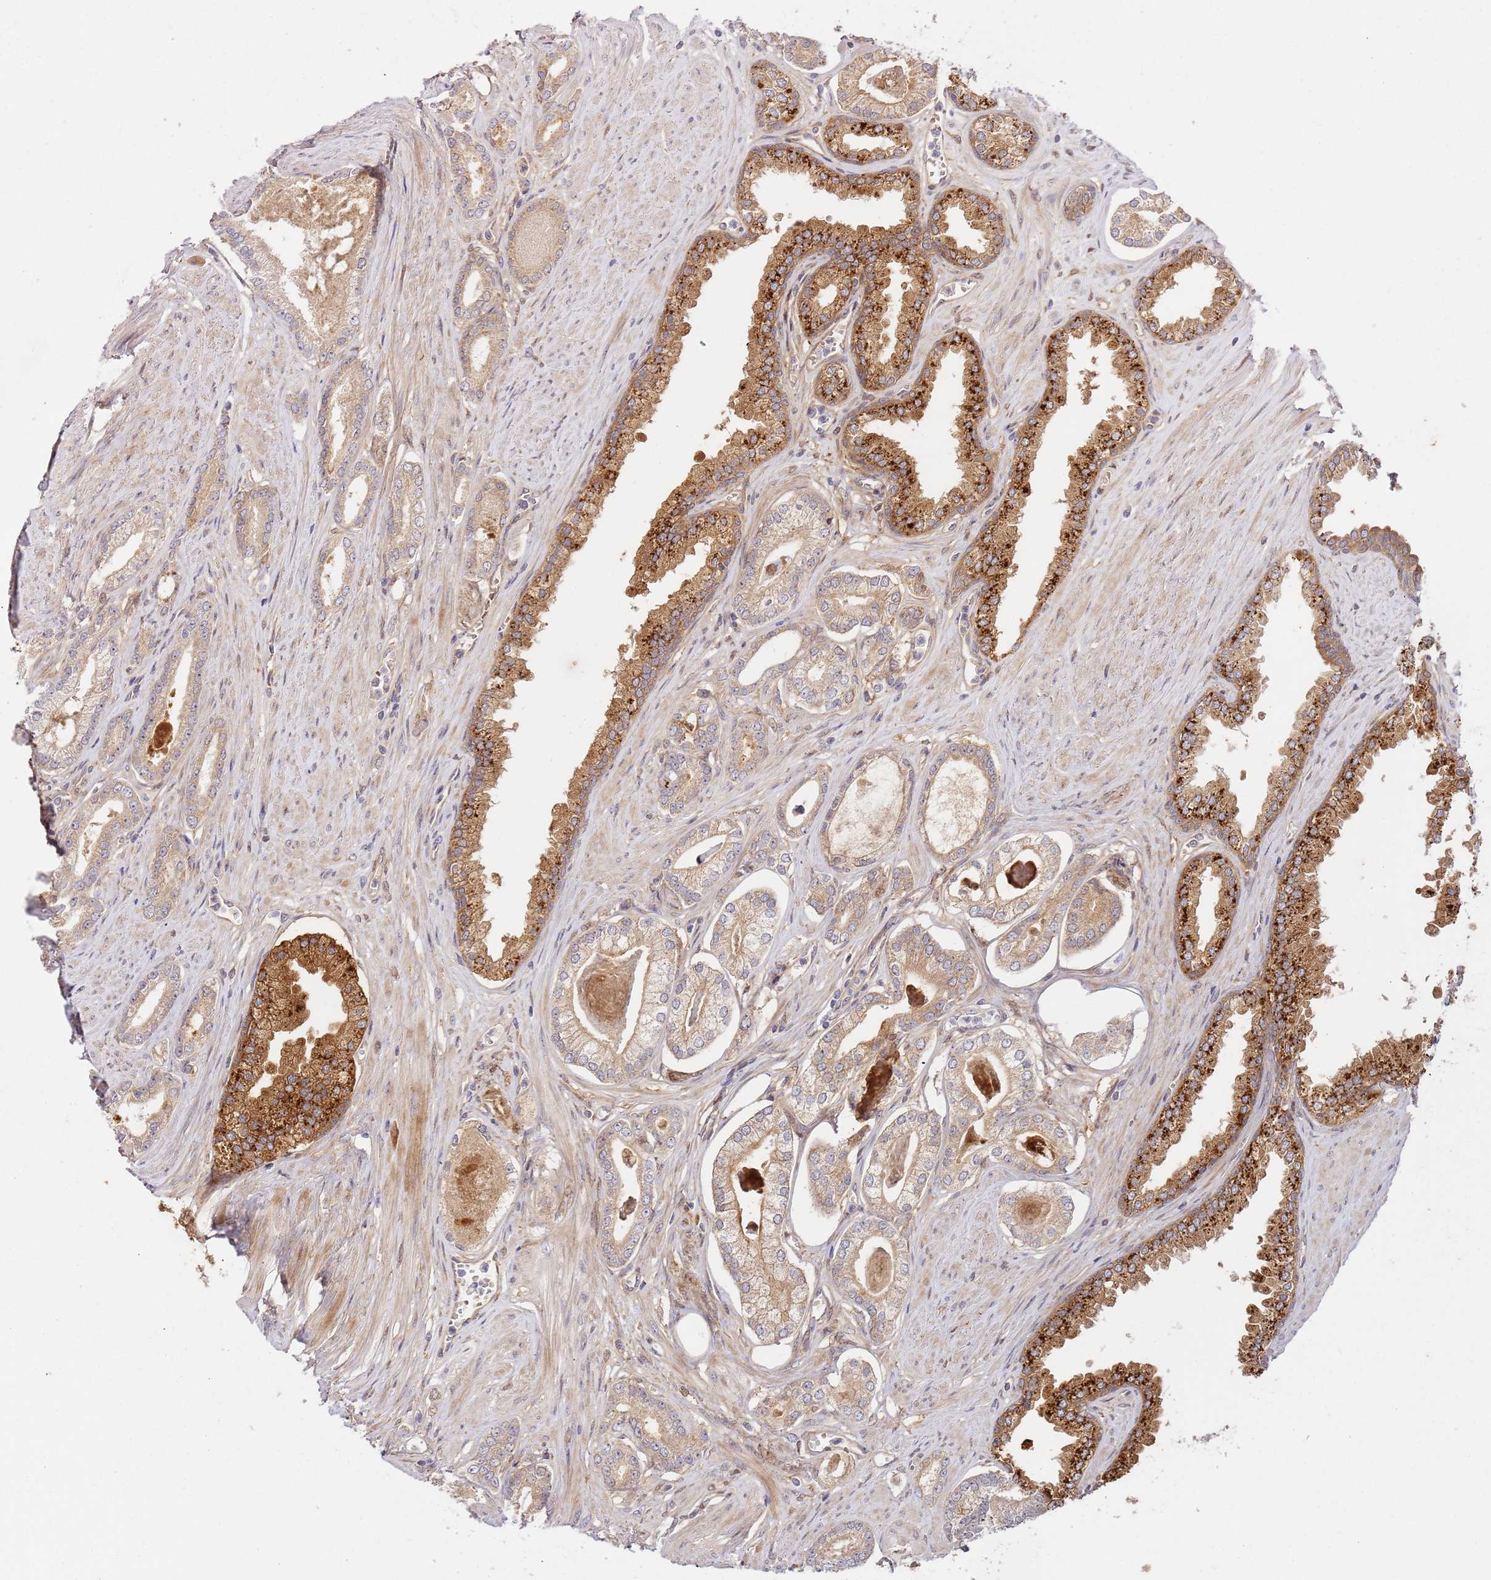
{"staining": {"intensity": "moderate", "quantity": ">75%", "location": "cytoplasmic/membranous"}, "tissue": "prostate cancer", "cell_type": "Tumor cells", "image_type": "cancer", "snomed": [{"axis": "morphology", "description": "Adenocarcinoma, Low grade"}, {"axis": "topography", "description": "Prostate"}], "caption": "A micrograph of prostate cancer (adenocarcinoma (low-grade)) stained for a protein demonstrates moderate cytoplasmic/membranous brown staining in tumor cells.", "gene": "C8G", "patient": {"sex": "male", "age": 60}}